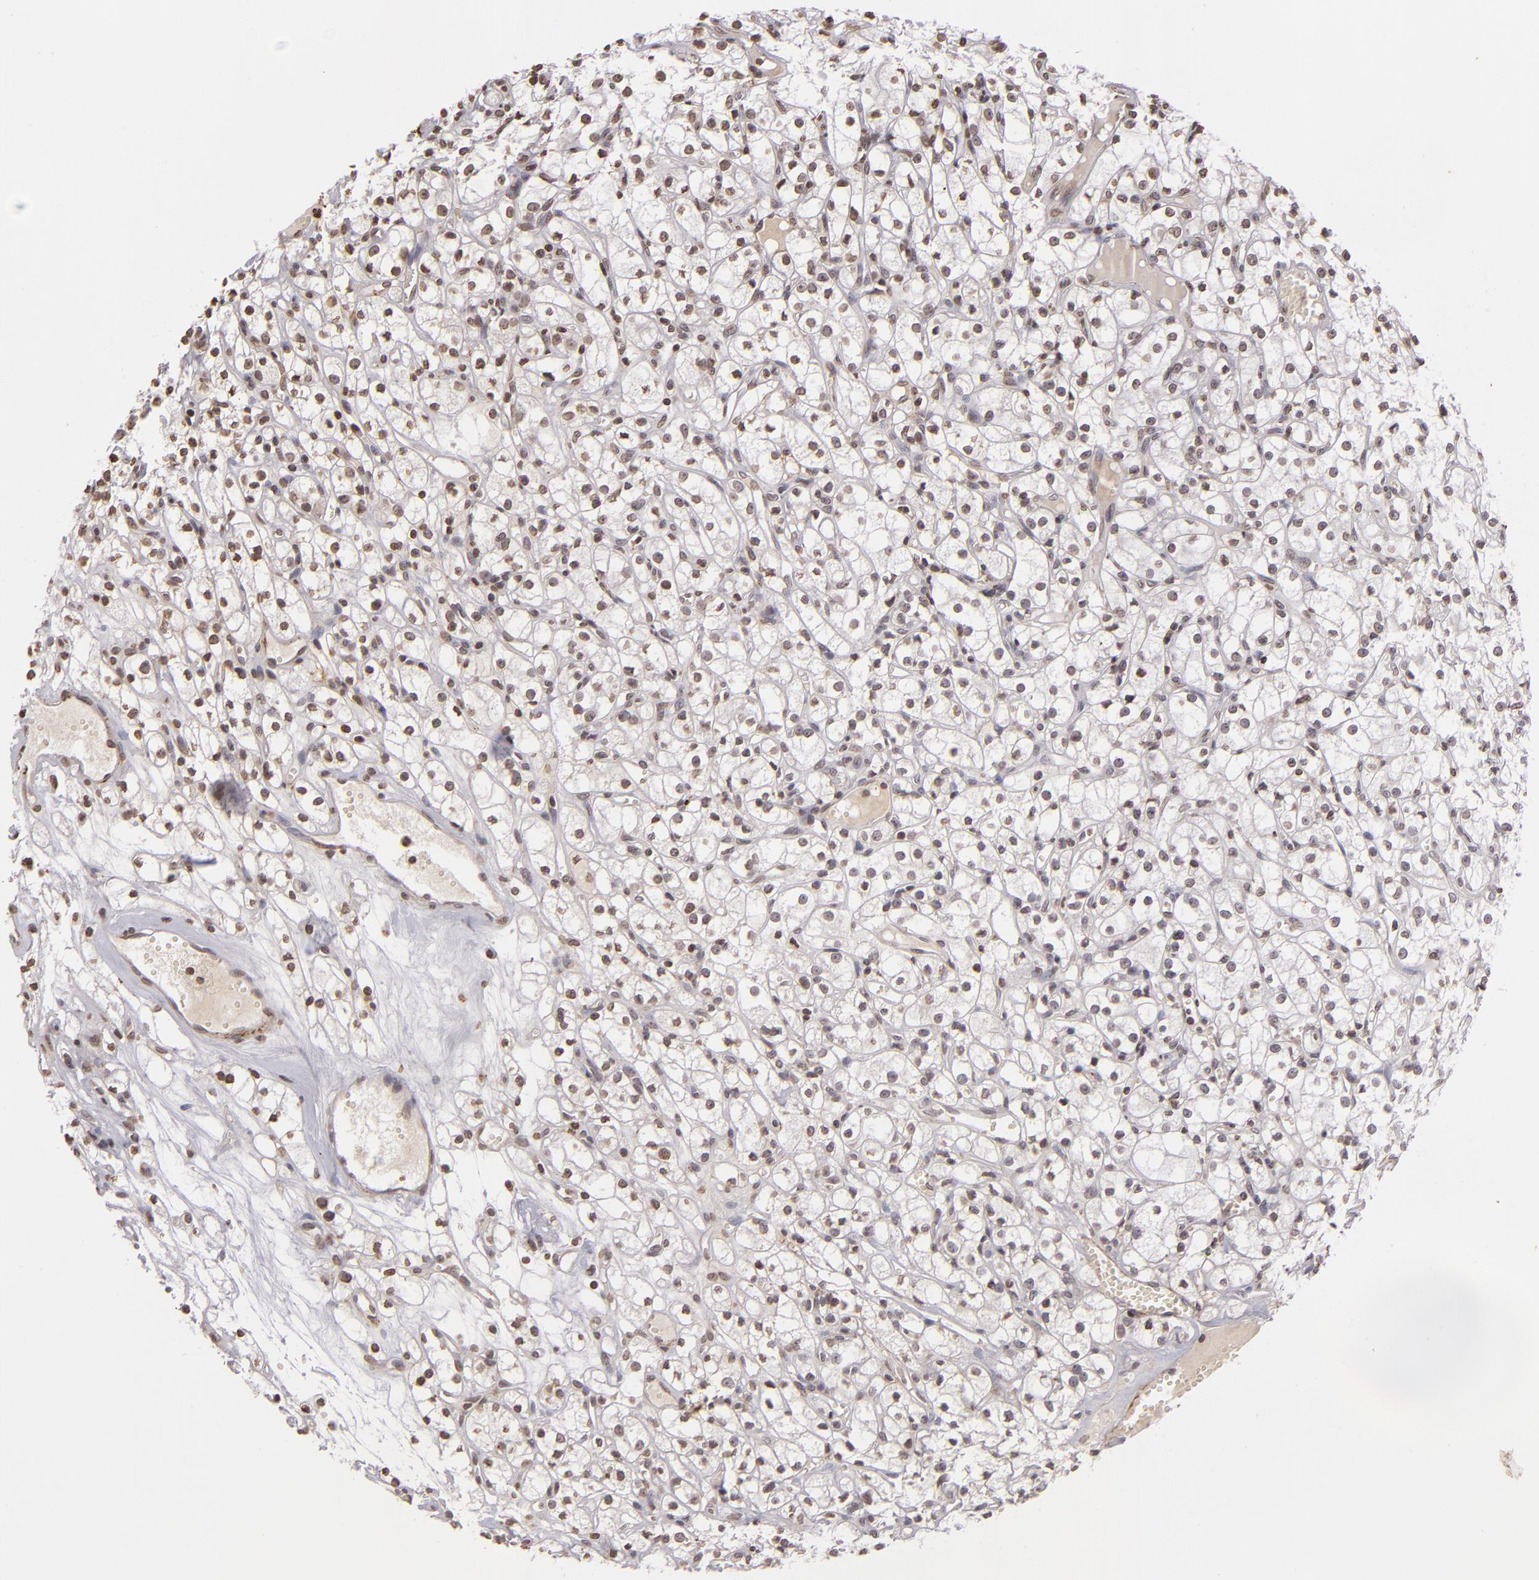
{"staining": {"intensity": "moderate", "quantity": ">75%", "location": "nuclear"}, "tissue": "renal cancer", "cell_type": "Tumor cells", "image_type": "cancer", "snomed": [{"axis": "morphology", "description": "Adenocarcinoma, NOS"}, {"axis": "topography", "description": "Kidney"}], "caption": "There is medium levels of moderate nuclear staining in tumor cells of renal adenocarcinoma, as demonstrated by immunohistochemical staining (brown color).", "gene": "THRB", "patient": {"sex": "male", "age": 61}}